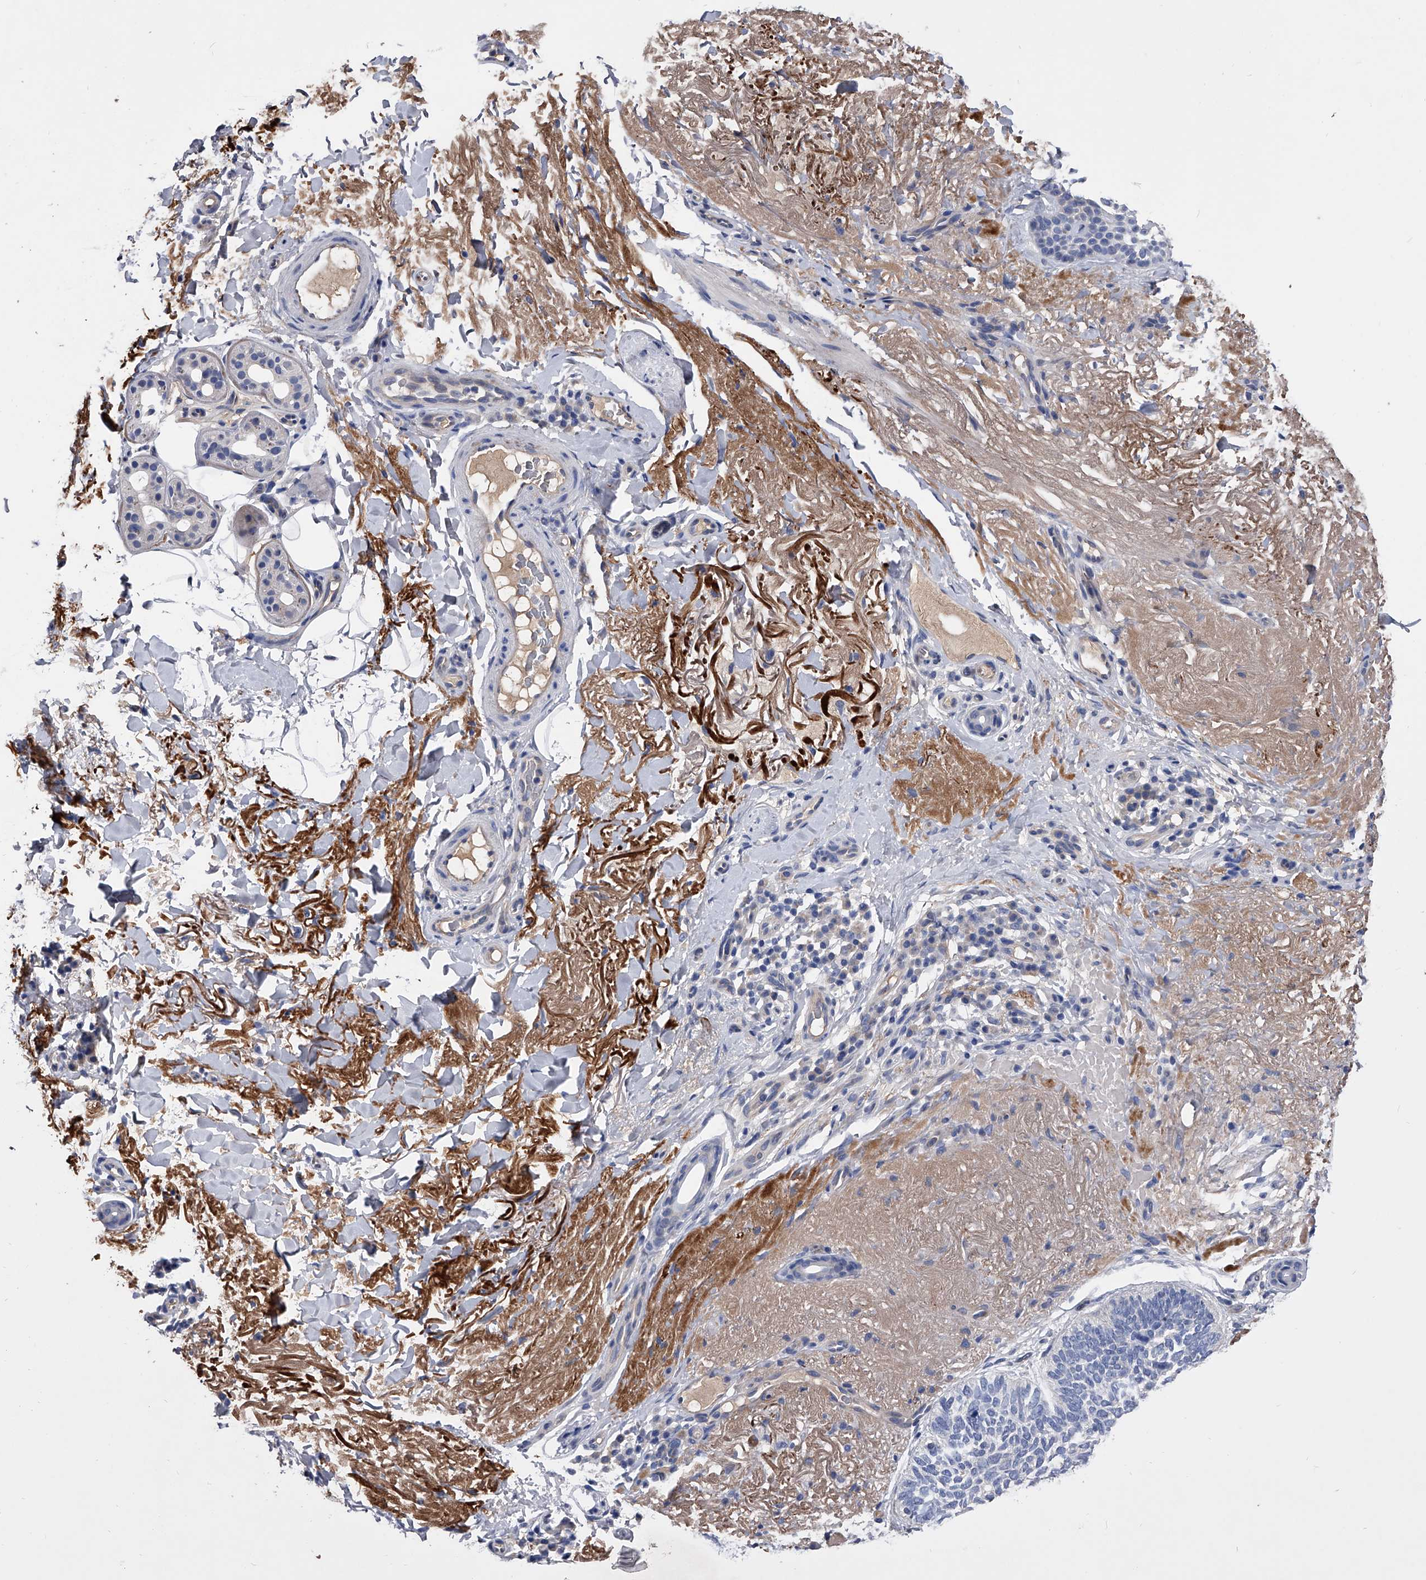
{"staining": {"intensity": "negative", "quantity": "none", "location": "none"}, "tissue": "skin cancer", "cell_type": "Tumor cells", "image_type": "cancer", "snomed": [{"axis": "morphology", "description": "Basal cell carcinoma"}, {"axis": "topography", "description": "Skin"}], "caption": "High magnification brightfield microscopy of basal cell carcinoma (skin) stained with DAB (3,3'-diaminobenzidine) (brown) and counterstained with hematoxylin (blue): tumor cells show no significant staining. (IHC, brightfield microscopy, high magnification).", "gene": "EFCAB7", "patient": {"sex": "female", "age": 85}}